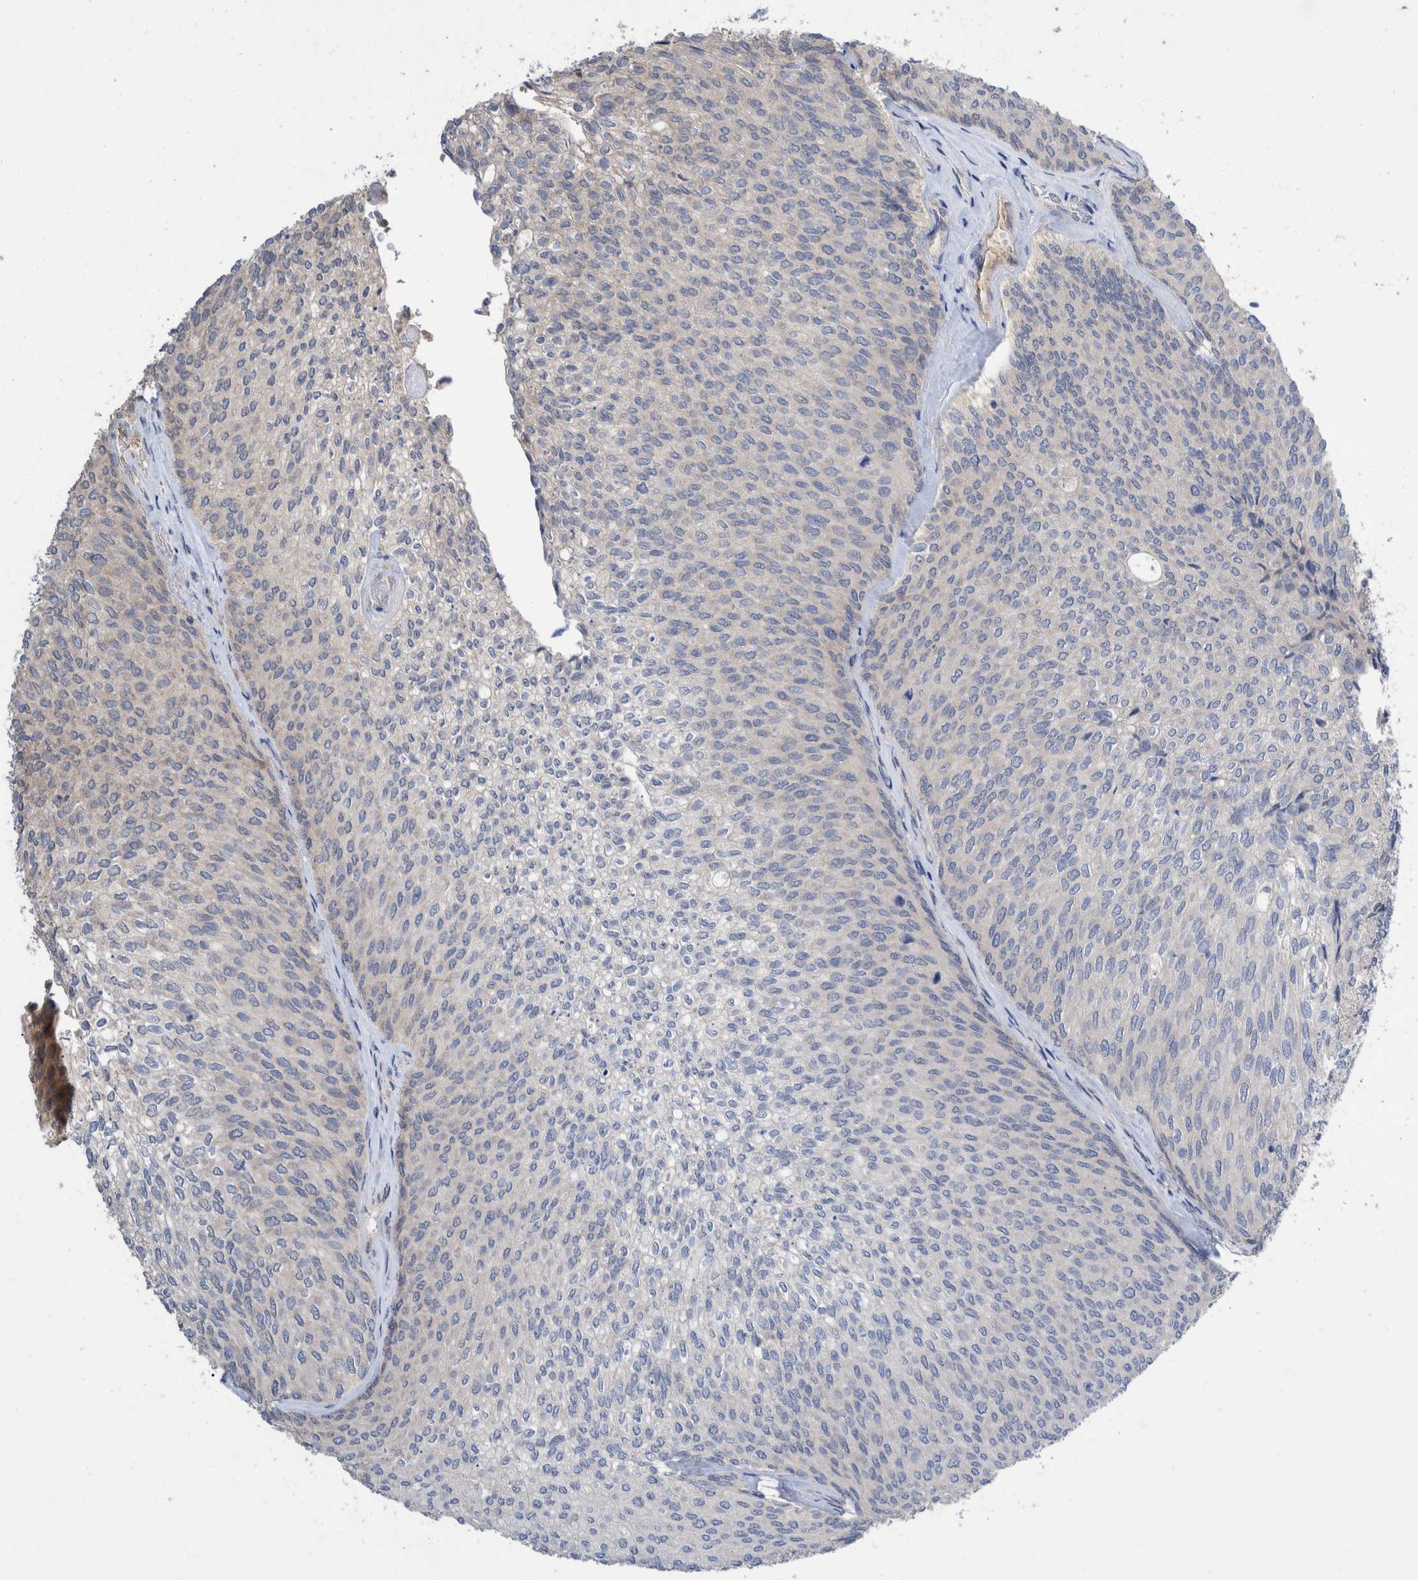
{"staining": {"intensity": "negative", "quantity": "none", "location": "none"}, "tissue": "urothelial cancer", "cell_type": "Tumor cells", "image_type": "cancer", "snomed": [{"axis": "morphology", "description": "Urothelial carcinoma, Low grade"}, {"axis": "topography", "description": "Urinary bladder"}], "caption": "A micrograph of urothelial carcinoma (low-grade) stained for a protein shows no brown staining in tumor cells. (Brightfield microscopy of DAB immunohistochemistry (IHC) at high magnification).", "gene": "PLPBP", "patient": {"sex": "female", "age": 79}}